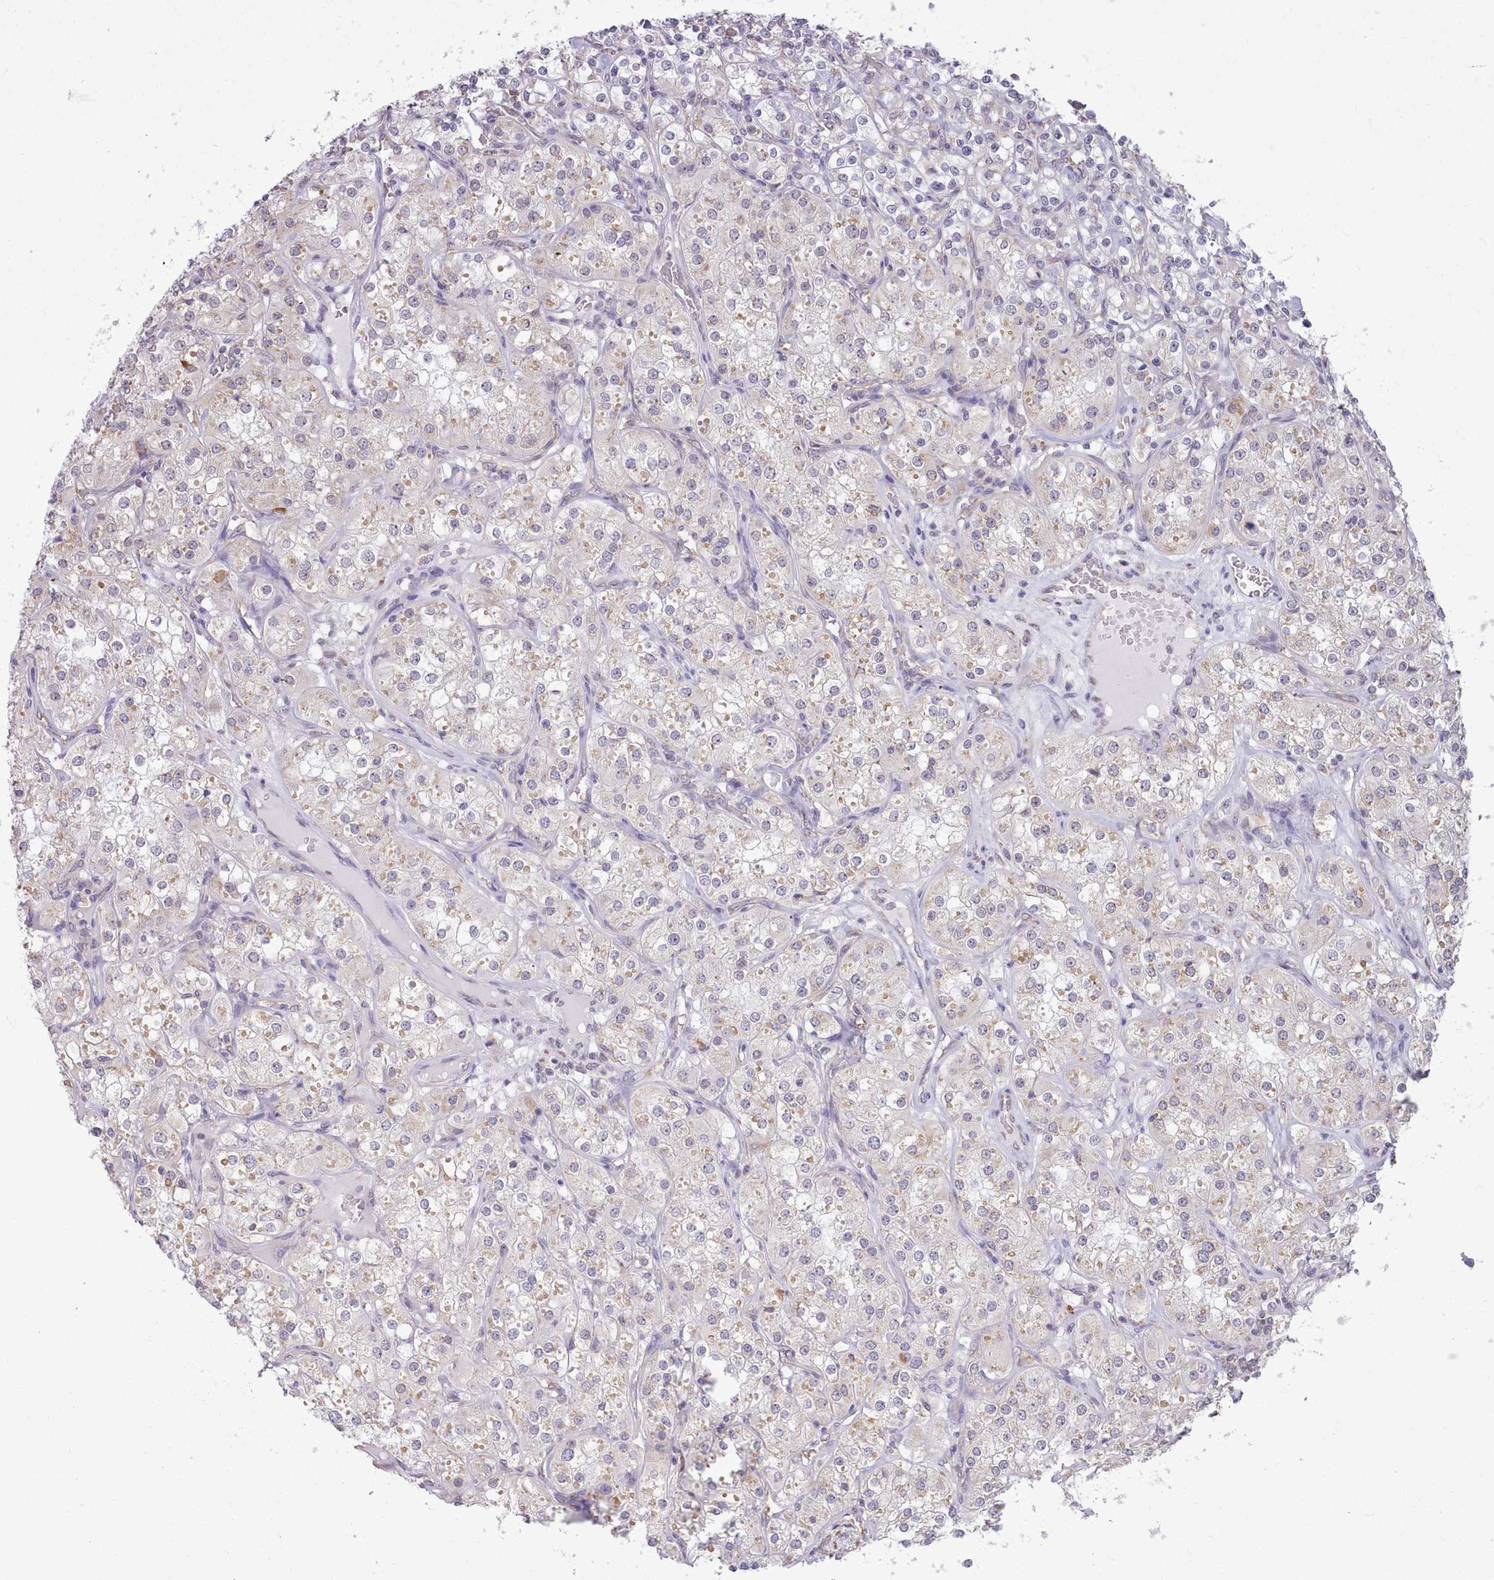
{"staining": {"intensity": "negative", "quantity": "none", "location": "none"}, "tissue": "renal cancer", "cell_type": "Tumor cells", "image_type": "cancer", "snomed": [{"axis": "morphology", "description": "Adenocarcinoma, NOS"}, {"axis": "topography", "description": "Kidney"}], "caption": "High magnification brightfield microscopy of renal cancer stained with DAB (brown) and counterstained with hematoxylin (blue): tumor cells show no significant expression.", "gene": "SEC61B", "patient": {"sex": "male", "age": 77}}